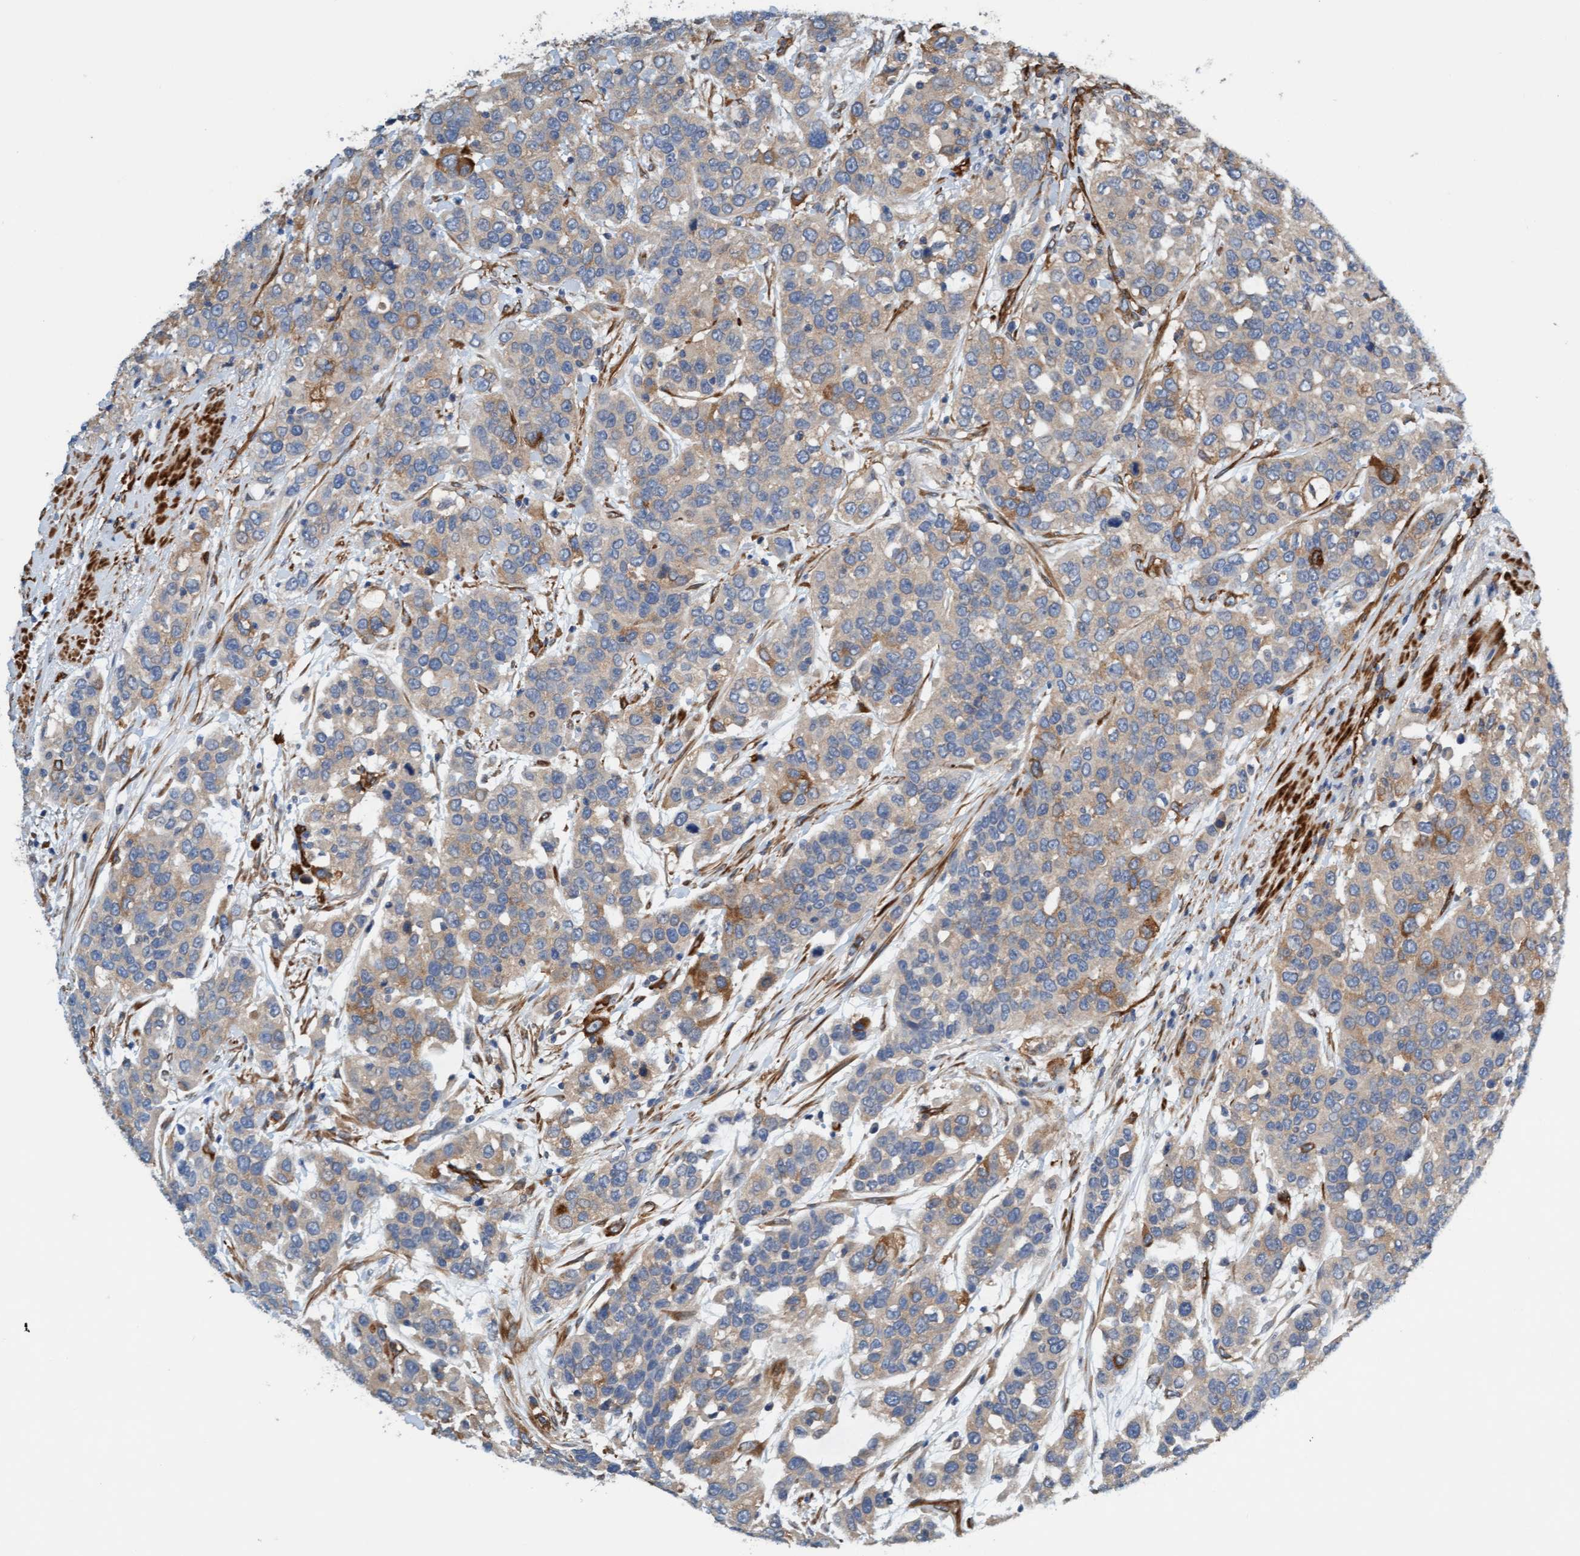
{"staining": {"intensity": "weak", "quantity": "<25%", "location": "cytoplasmic/membranous"}, "tissue": "urothelial cancer", "cell_type": "Tumor cells", "image_type": "cancer", "snomed": [{"axis": "morphology", "description": "Urothelial carcinoma, High grade"}, {"axis": "topography", "description": "Urinary bladder"}], "caption": "Protein analysis of urothelial carcinoma (high-grade) displays no significant positivity in tumor cells.", "gene": "FMNL3", "patient": {"sex": "female", "age": 80}}